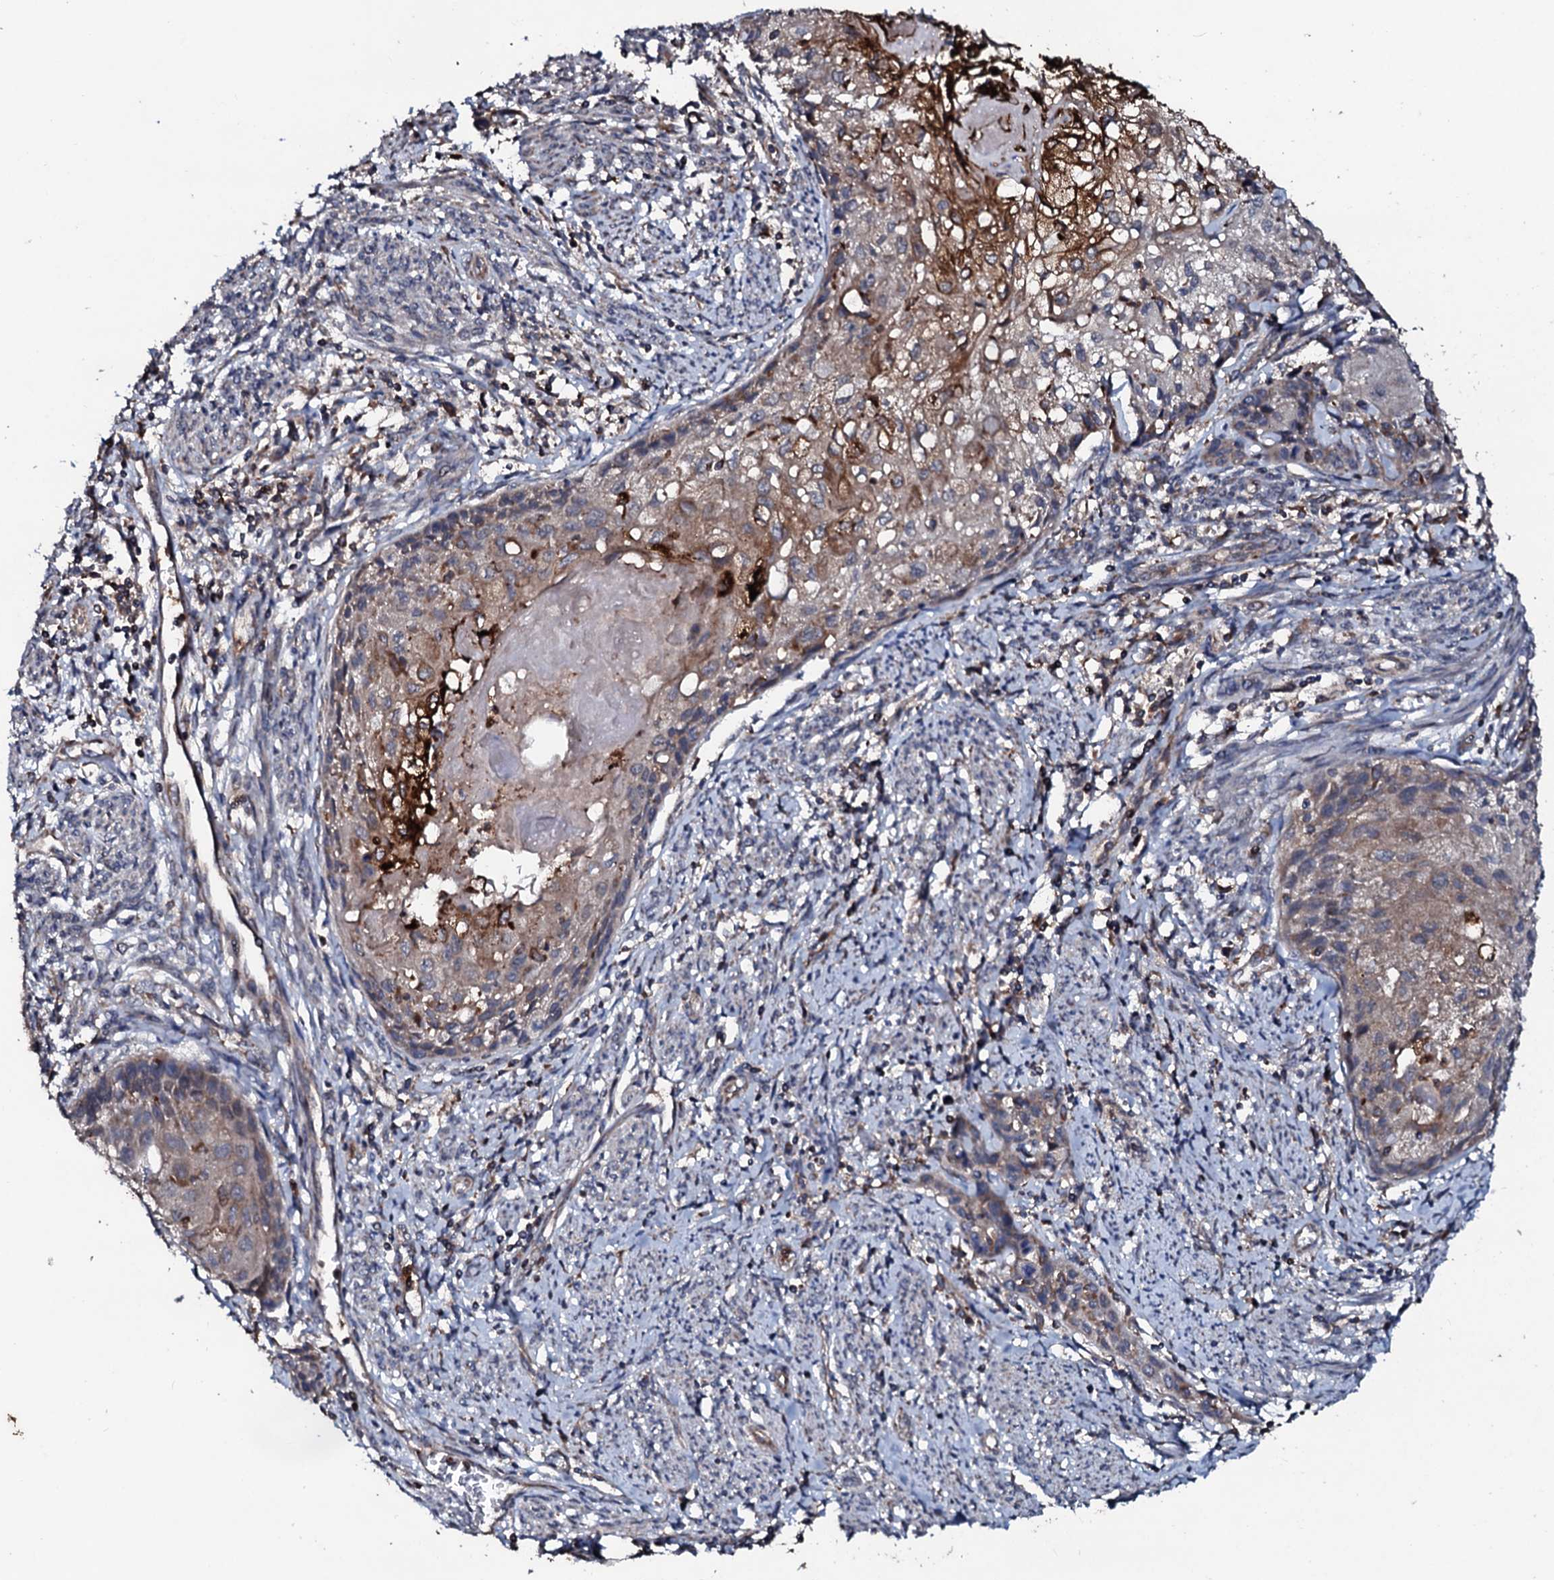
{"staining": {"intensity": "strong", "quantity": "<25%", "location": "cytoplasmic/membranous"}, "tissue": "cervical cancer", "cell_type": "Tumor cells", "image_type": "cancer", "snomed": [{"axis": "morphology", "description": "Squamous cell carcinoma, NOS"}, {"axis": "topography", "description": "Cervix"}], "caption": "High-power microscopy captured an immunohistochemistry micrograph of squamous cell carcinoma (cervical), revealing strong cytoplasmic/membranous expression in about <25% of tumor cells.", "gene": "SDHAF2", "patient": {"sex": "female", "age": 67}}